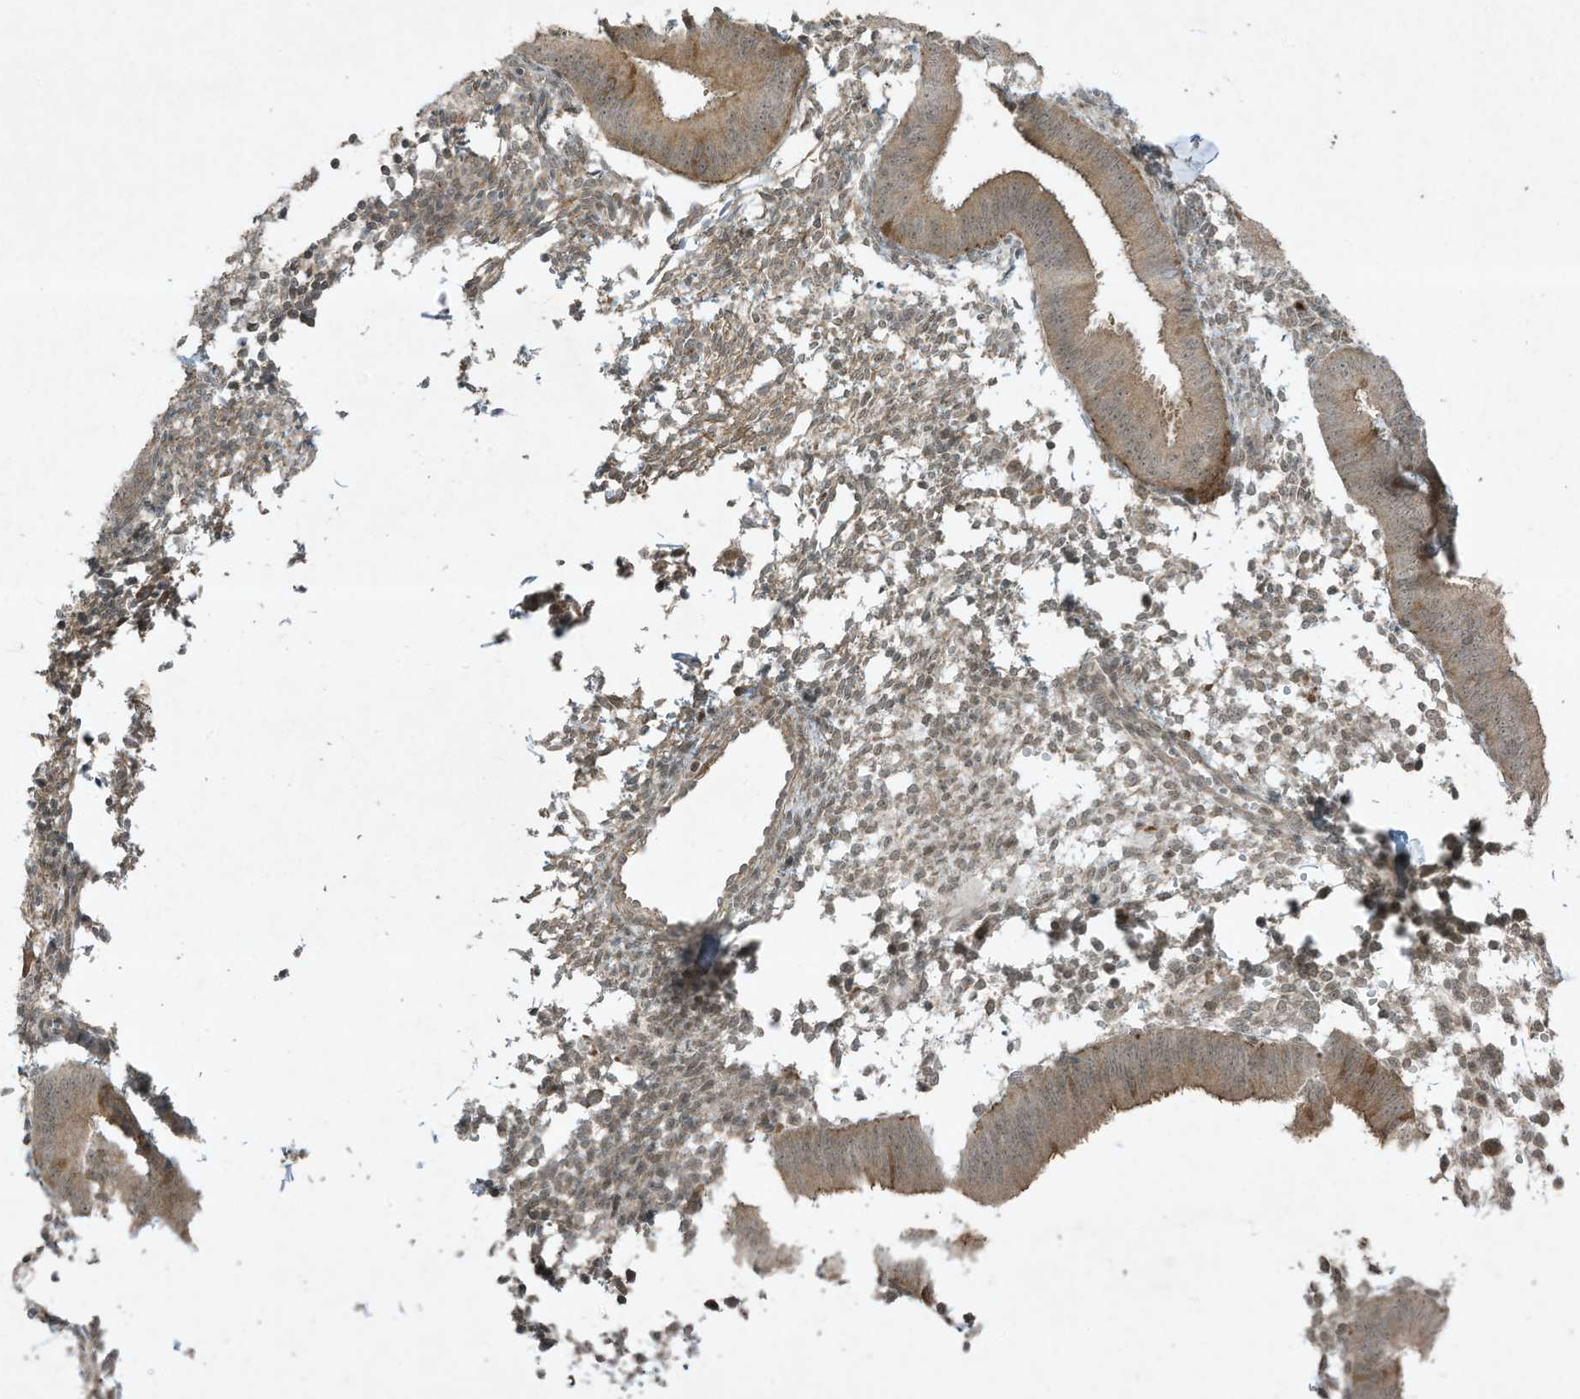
{"staining": {"intensity": "weak", "quantity": "<25%", "location": "cytoplasmic/membranous,nuclear"}, "tissue": "endometrium", "cell_type": "Cells in endometrial stroma", "image_type": "normal", "snomed": [{"axis": "morphology", "description": "Normal tissue, NOS"}, {"axis": "topography", "description": "Uterus"}, {"axis": "topography", "description": "Endometrium"}], "caption": "An image of endometrium stained for a protein displays no brown staining in cells in endometrial stroma. Brightfield microscopy of immunohistochemistry (IHC) stained with DAB (brown) and hematoxylin (blue), captured at high magnification.", "gene": "ZNF263", "patient": {"sex": "female", "age": 48}}